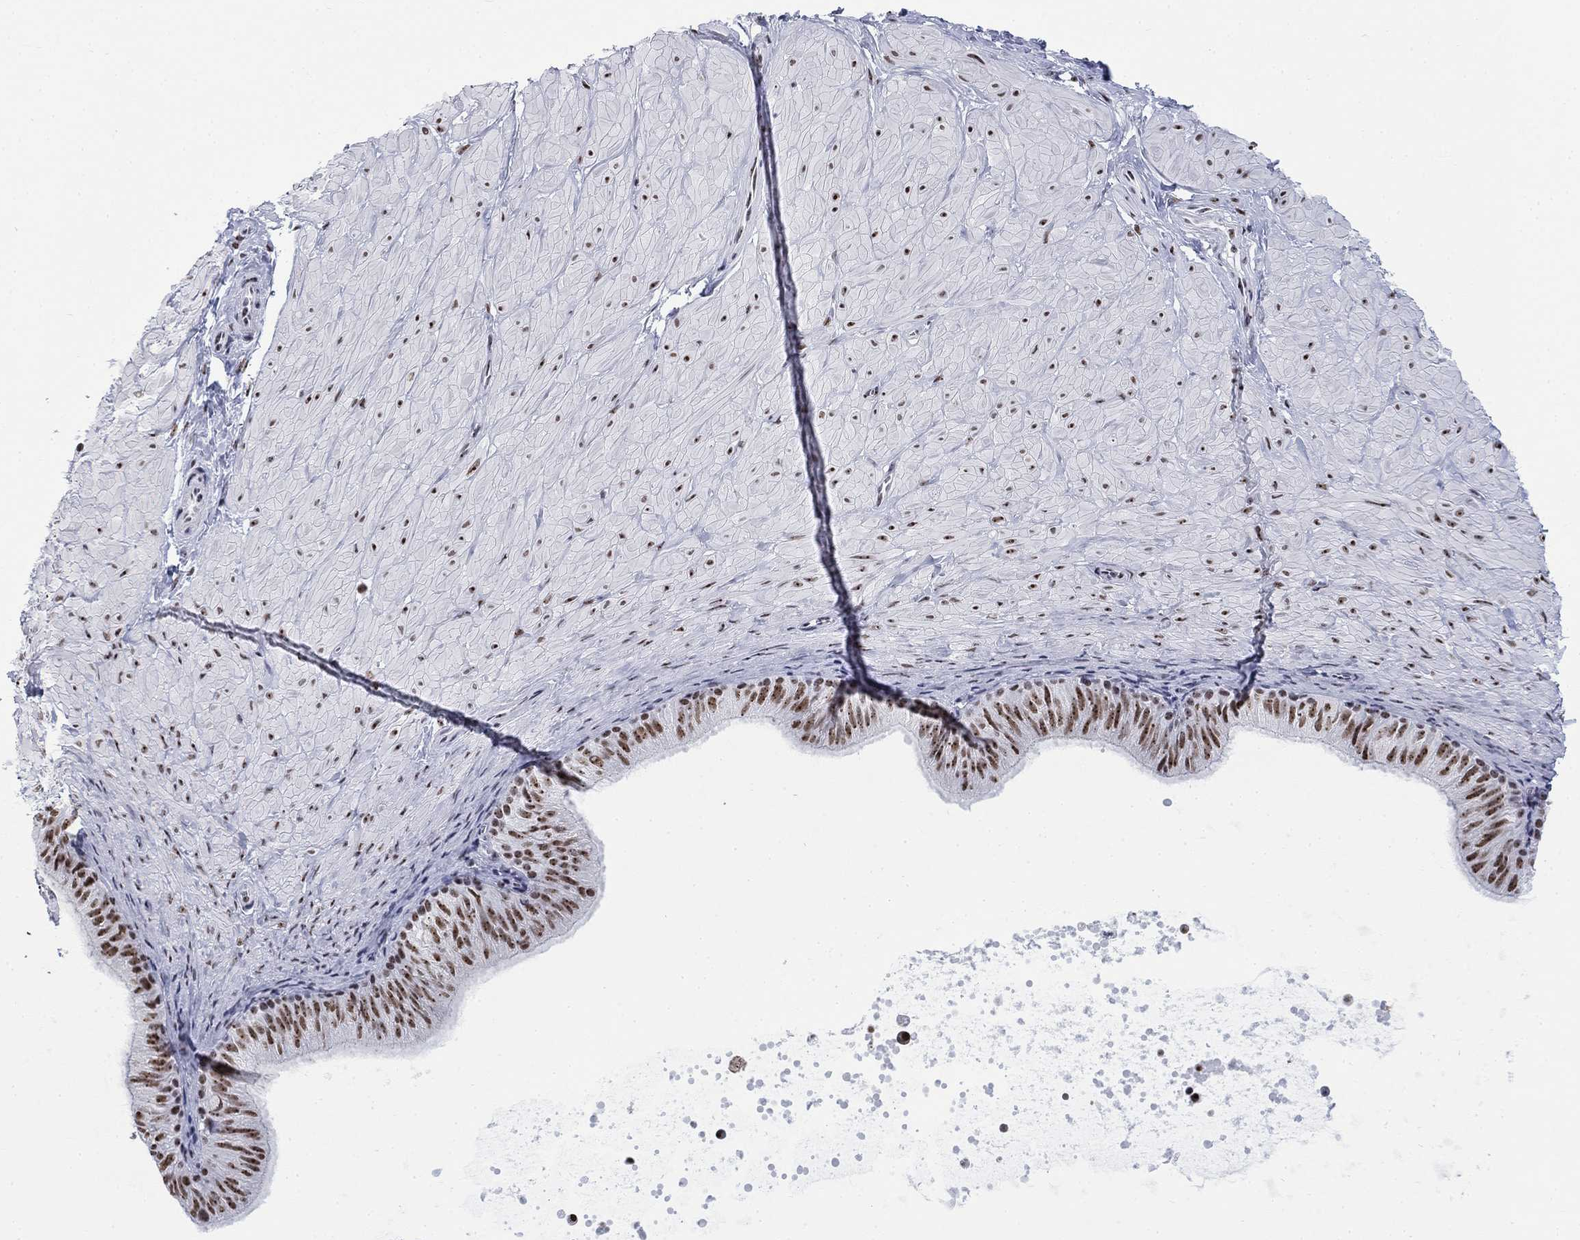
{"staining": {"intensity": "negative", "quantity": "none", "location": "none"}, "tissue": "soft tissue", "cell_type": "Fibroblasts", "image_type": "normal", "snomed": [{"axis": "morphology", "description": "Normal tissue, NOS"}, {"axis": "topography", "description": "Smooth muscle"}, {"axis": "topography", "description": "Peripheral nerve tissue"}], "caption": "A photomicrograph of human soft tissue is negative for staining in fibroblasts. (Brightfield microscopy of DAB (3,3'-diaminobenzidine) immunohistochemistry at high magnification).", "gene": "CSRNP3", "patient": {"sex": "male", "age": 22}}